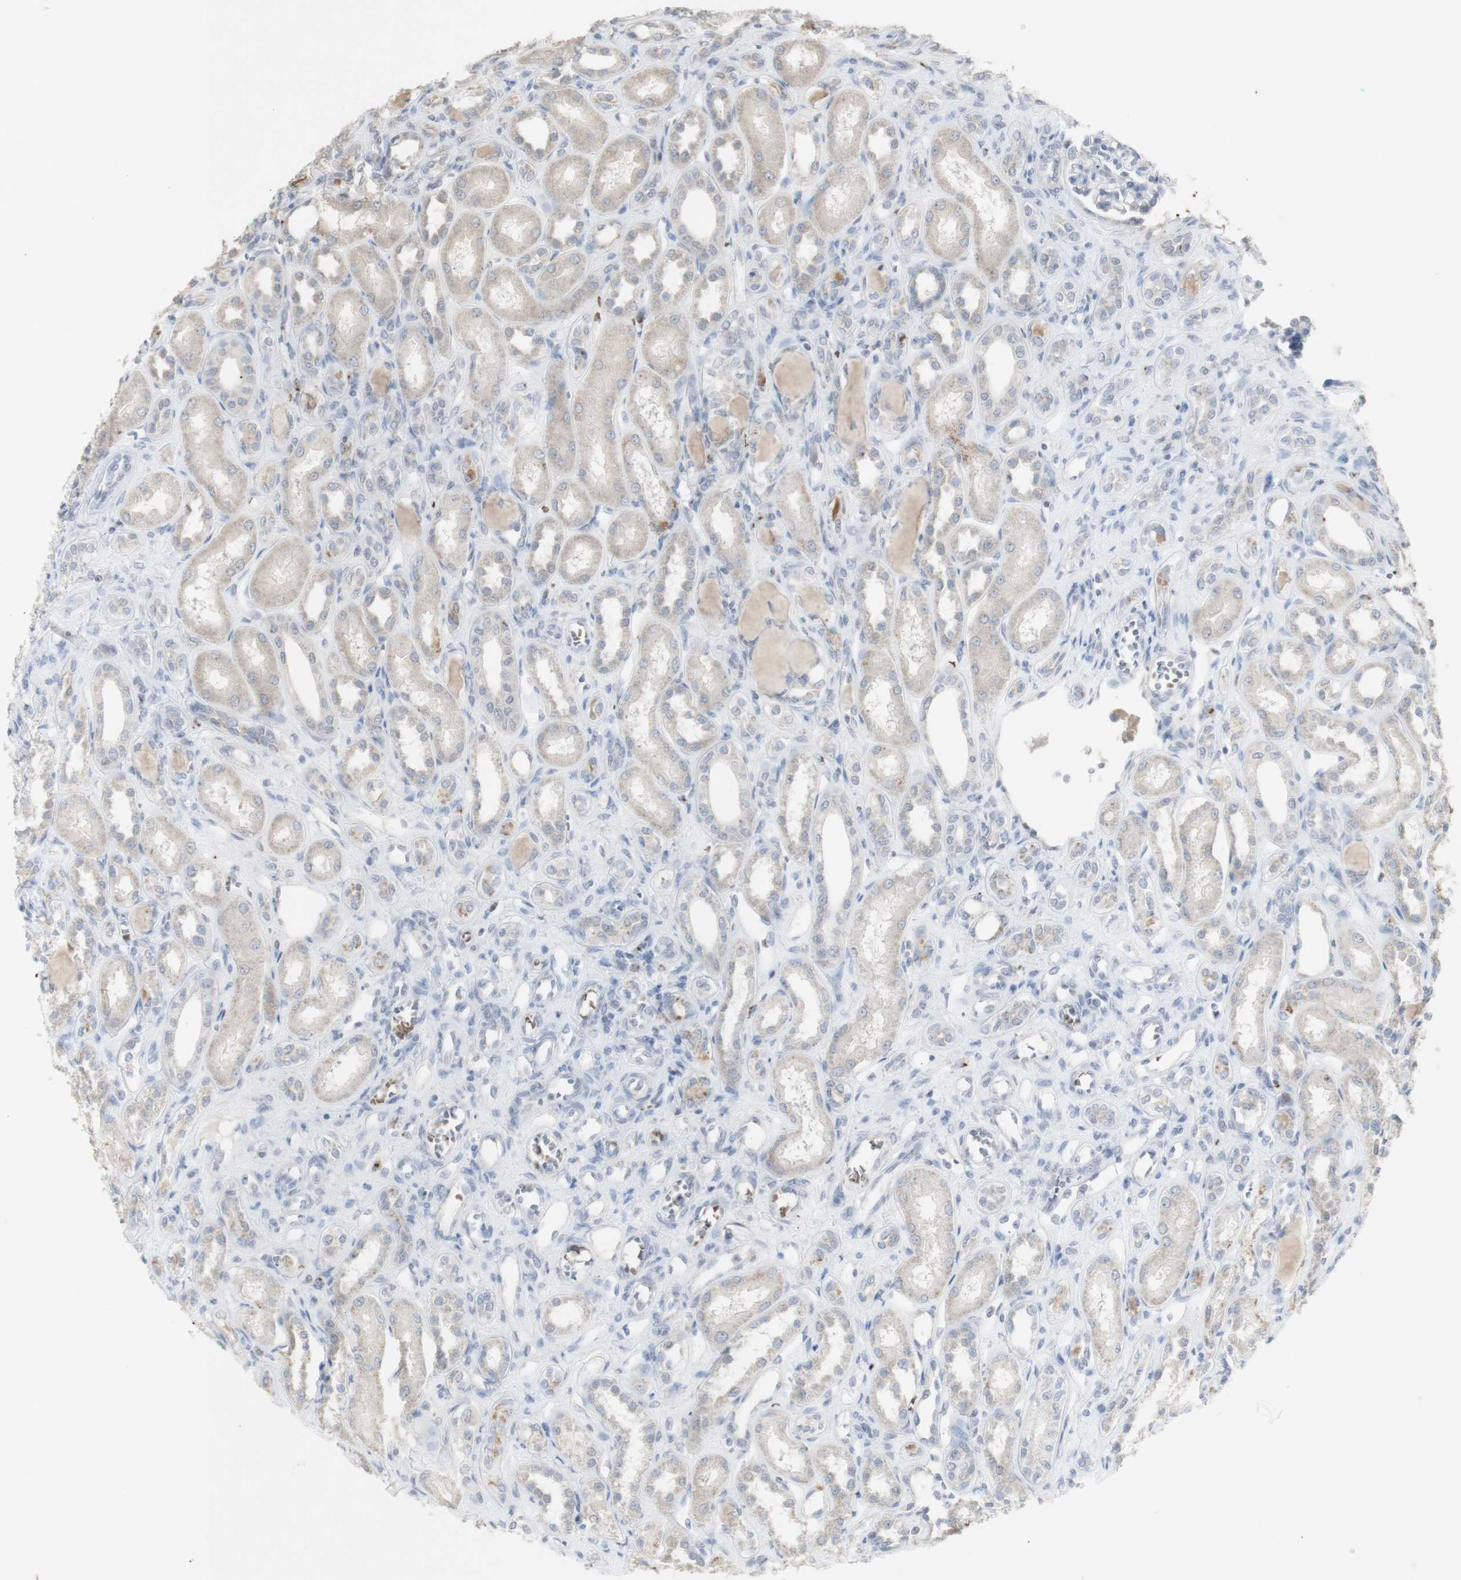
{"staining": {"intensity": "negative", "quantity": "none", "location": "none"}, "tissue": "kidney", "cell_type": "Cells in glomeruli", "image_type": "normal", "snomed": [{"axis": "morphology", "description": "Normal tissue, NOS"}, {"axis": "topography", "description": "Kidney"}], "caption": "High power microscopy photomicrograph of an immunohistochemistry (IHC) image of unremarkable kidney, revealing no significant expression in cells in glomeruli.", "gene": "INS", "patient": {"sex": "male", "age": 7}}